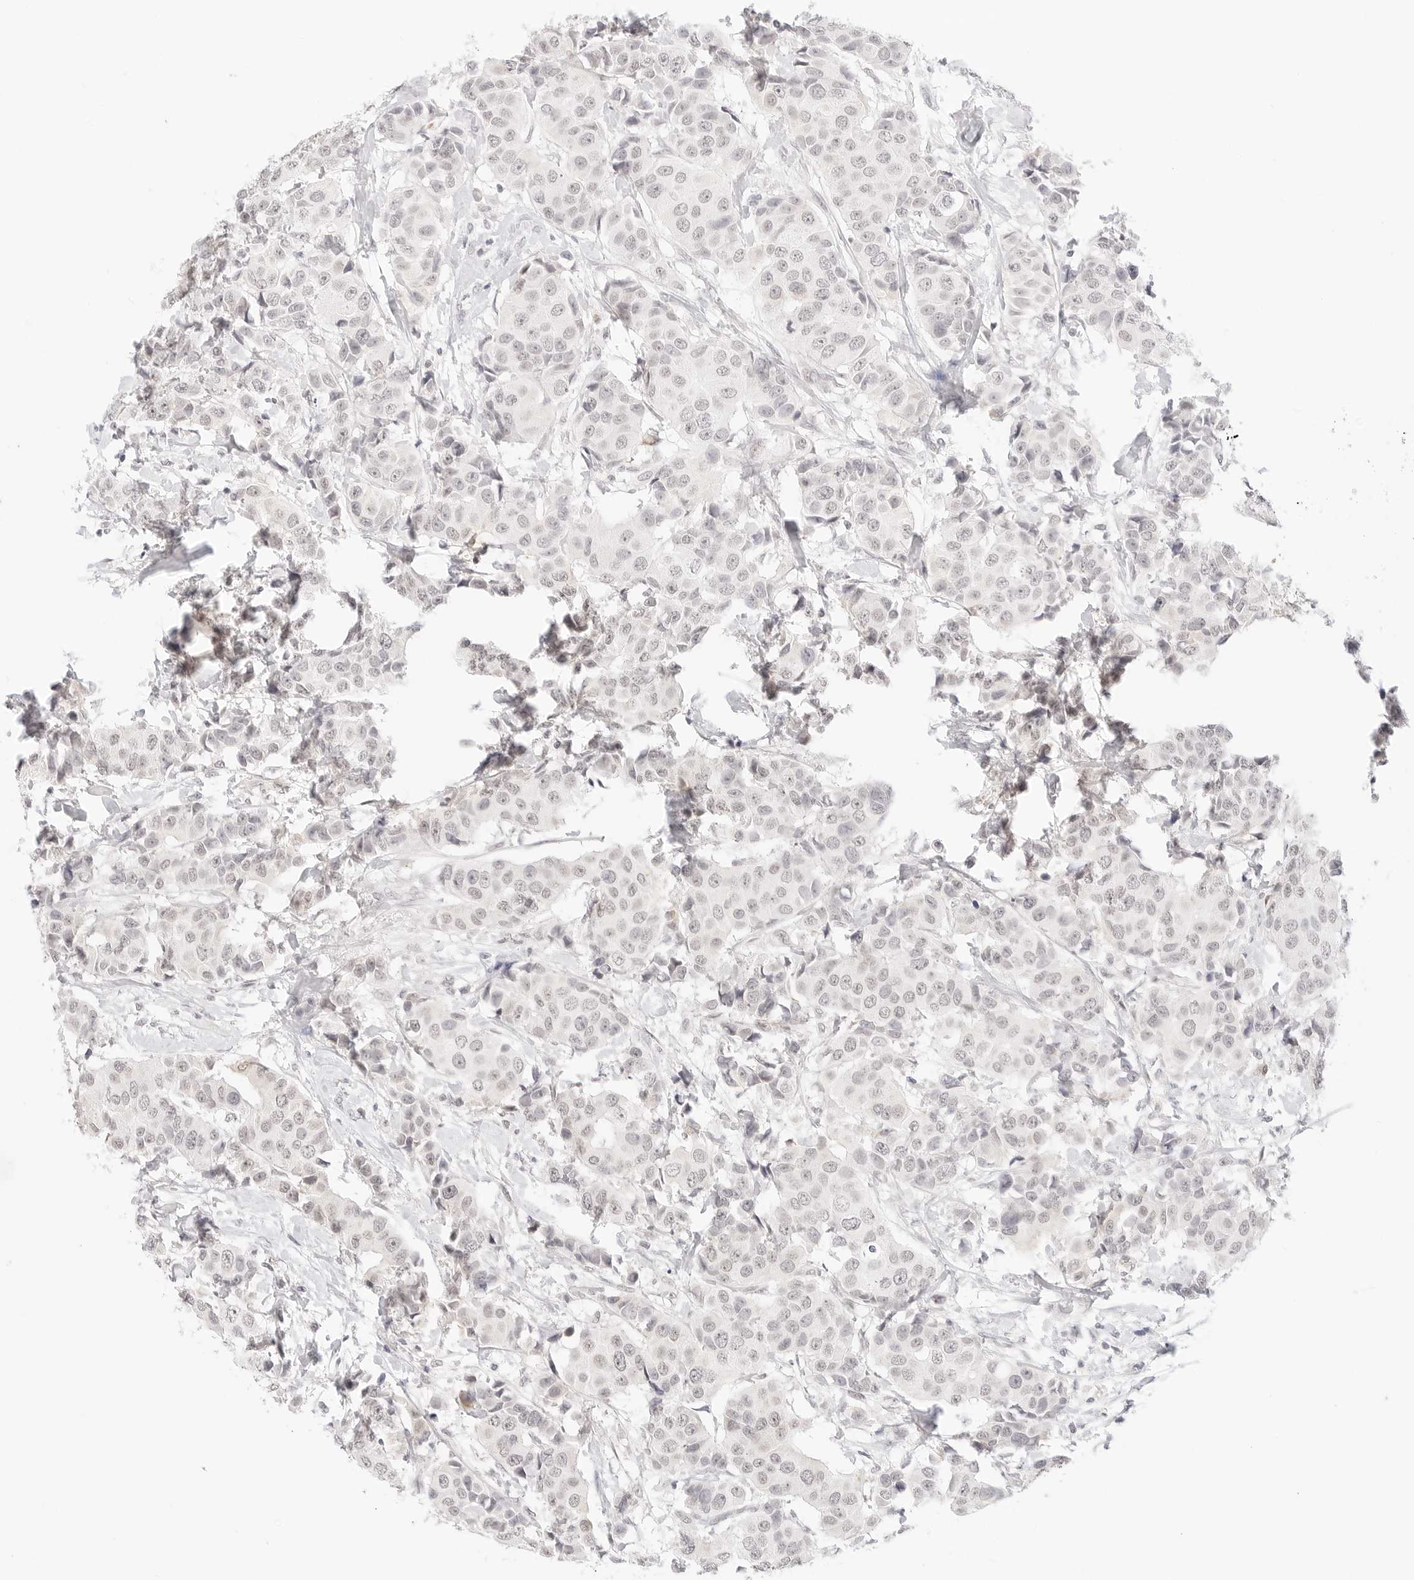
{"staining": {"intensity": "negative", "quantity": "none", "location": "none"}, "tissue": "breast cancer", "cell_type": "Tumor cells", "image_type": "cancer", "snomed": [{"axis": "morphology", "description": "Normal tissue, NOS"}, {"axis": "morphology", "description": "Duct carcinoma"}, {"axis": "topography", "description": "Breast"}], "caption": "IHC micrograph of breast cancer (invasive ductal carcinoma) stained for a protein (brown), which exhibits no expression in tumor cells.", "gene": "XKR4", "patient": {"sex": "female", "age": 39}}